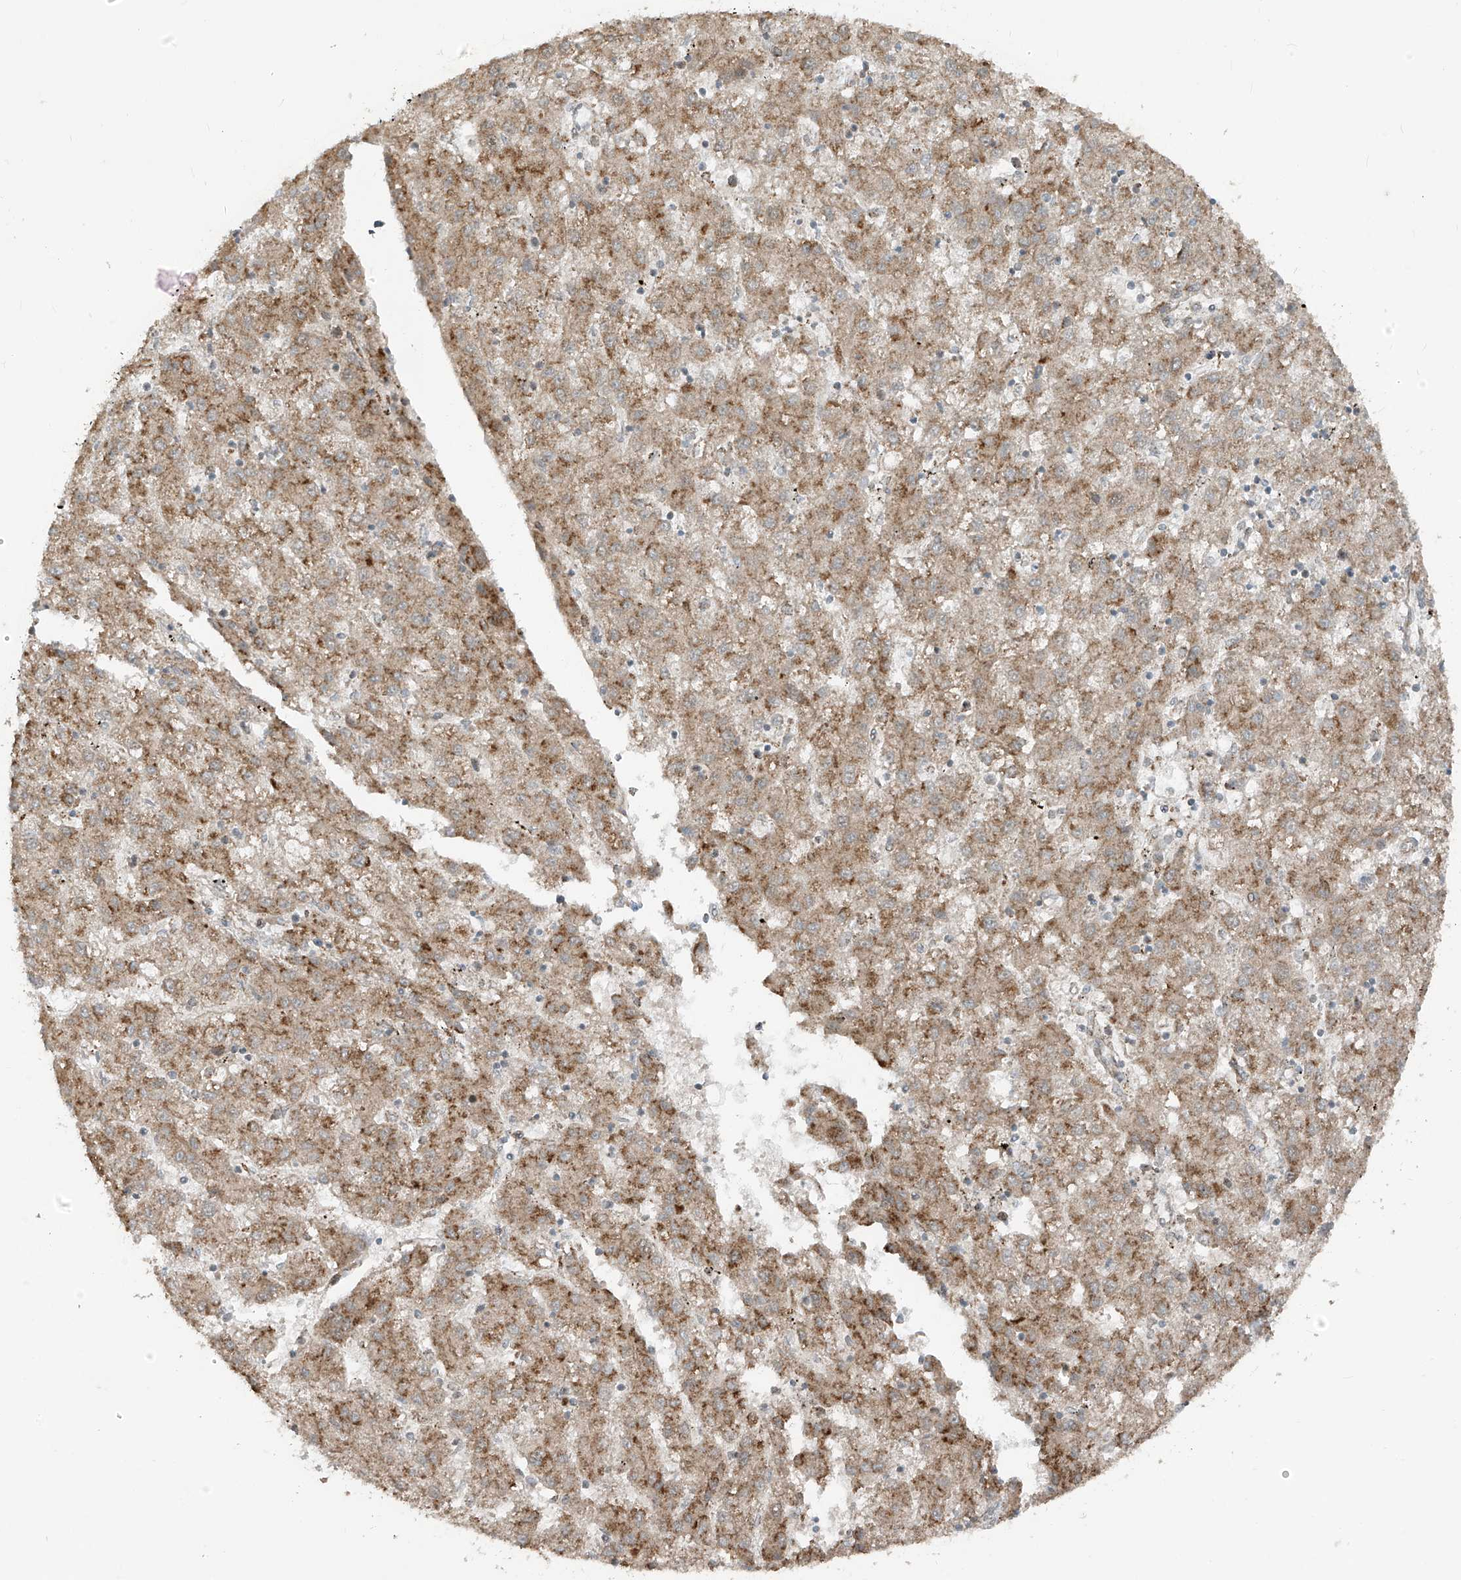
{"staining": {"intensity": "moderate", "quantity": ">75%", "location": "cytoplasmic/membranous"}, "tissue": "liver cancer", "cell_type": "Tumor cells", "image_type": "cancer", "snomed": [{"axis": "morphology", "description": "Carcinoma, Hepatocellular, NOS"}, {"axis": "topography", "description": "Liver"}], "caption": "Immunohistochemistry (IHC) image of neoplastic tissue: human liver hepatocellular carcinoma stained using IHC reveals medium levels of moderate protein expression localized specifically in the cytoplasmic/membranous of tumor cells, appearing as a cytoplasmic/membranous brown color.", "gene": "PDE11A", "patient": {"sex": "male", "age": 72}}